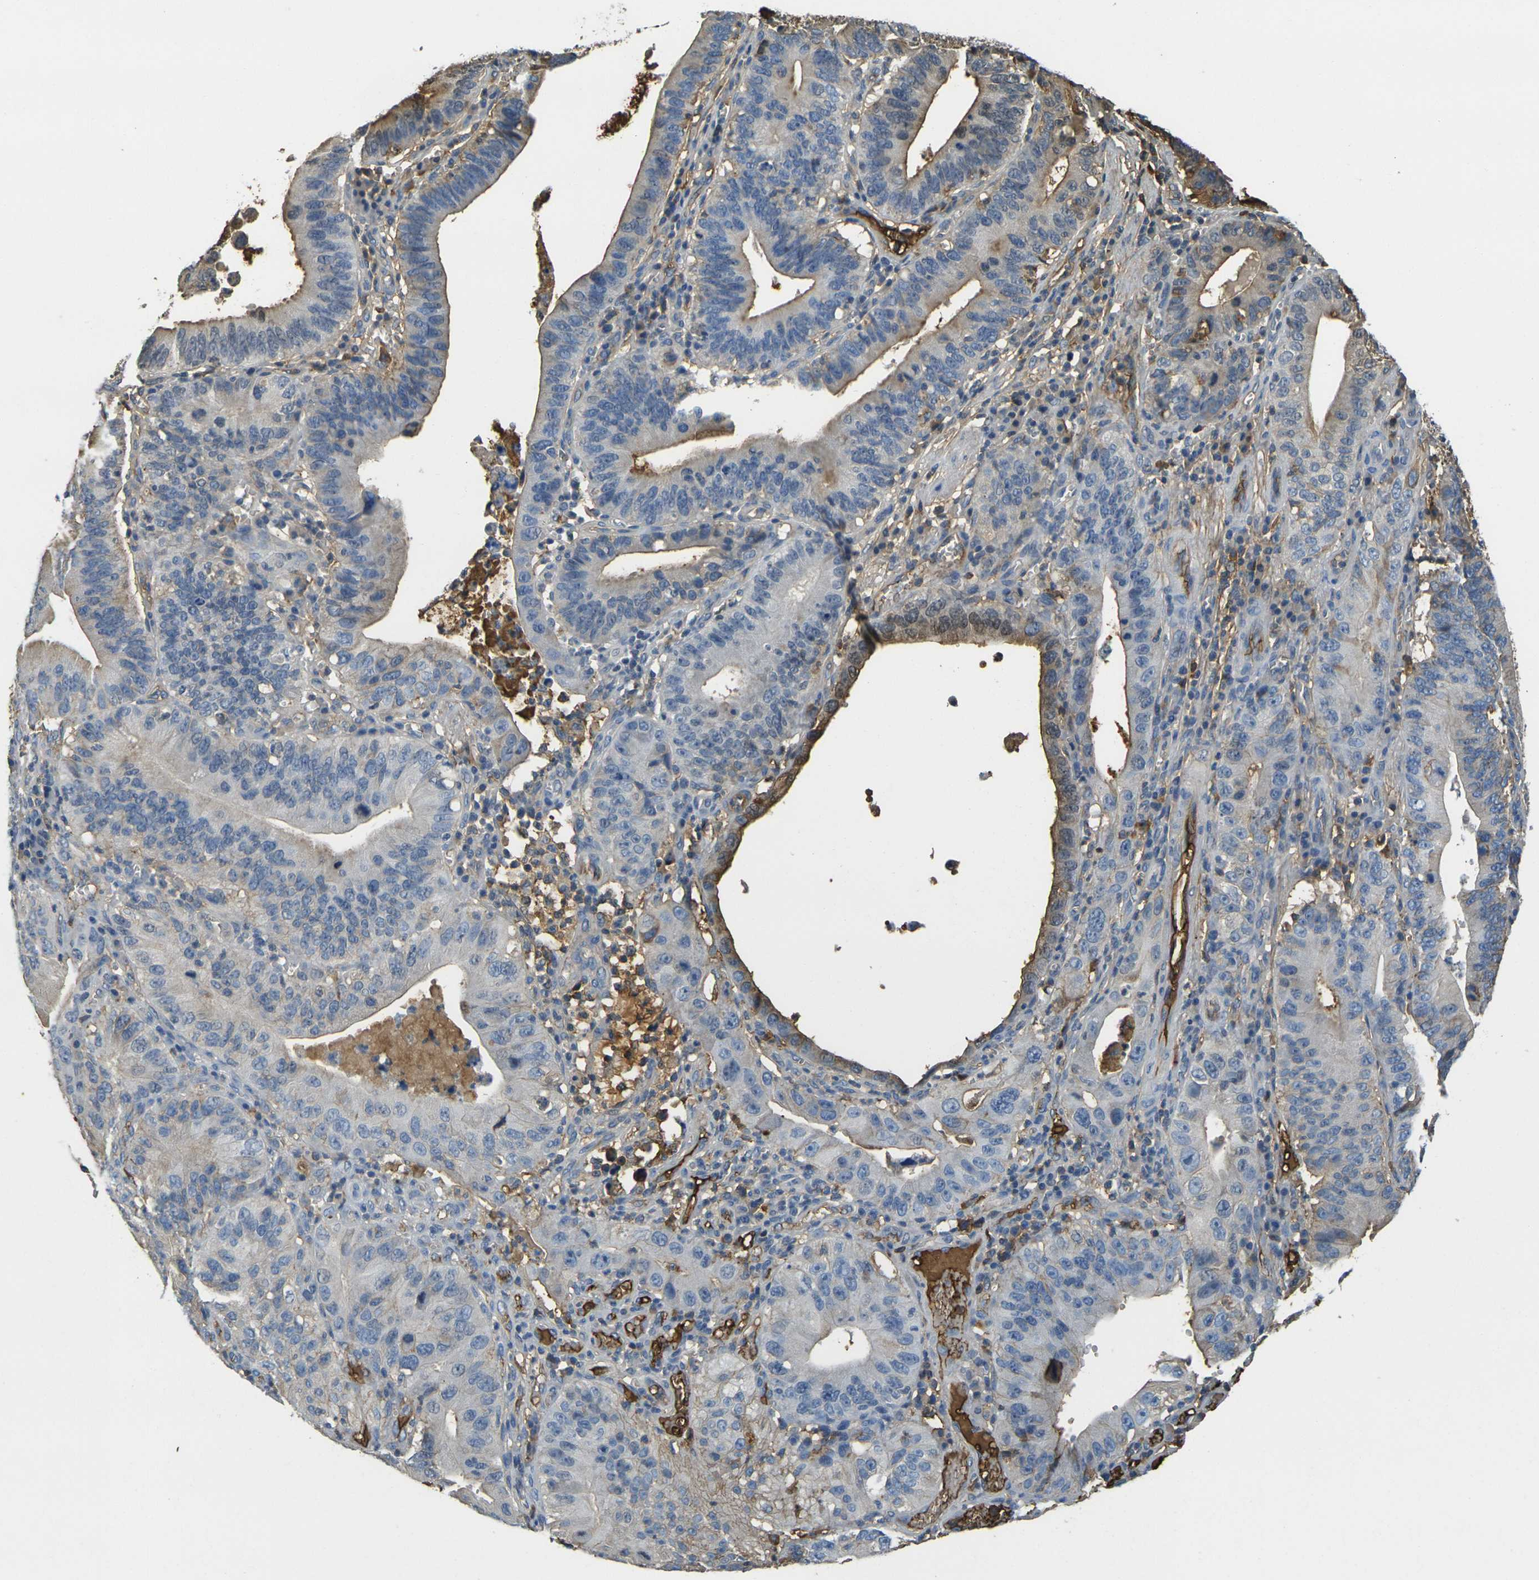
{"staining": {"intensity": "strong", "quantity": "25%-75%", "location": "cytoplasmic/membranous"}, "tissue": "stomach cancer", "cell_type": "Tumor cells", "image_type": "cancer", "snomed": [{"axis": "morphology", "description": "Adenocarcinoma, NOS"}, {"axis": "topography", "description": "Stomach"}, {"axis": "topography", "description": "Gastric cardia"}], "caption": "A brown stain labels strong cytoplasmic/membranous positivity of a protein in human stomach cancer tumor cells.", "gene": "PLCD1", "patient": {"sex": "male", "age": 59}}